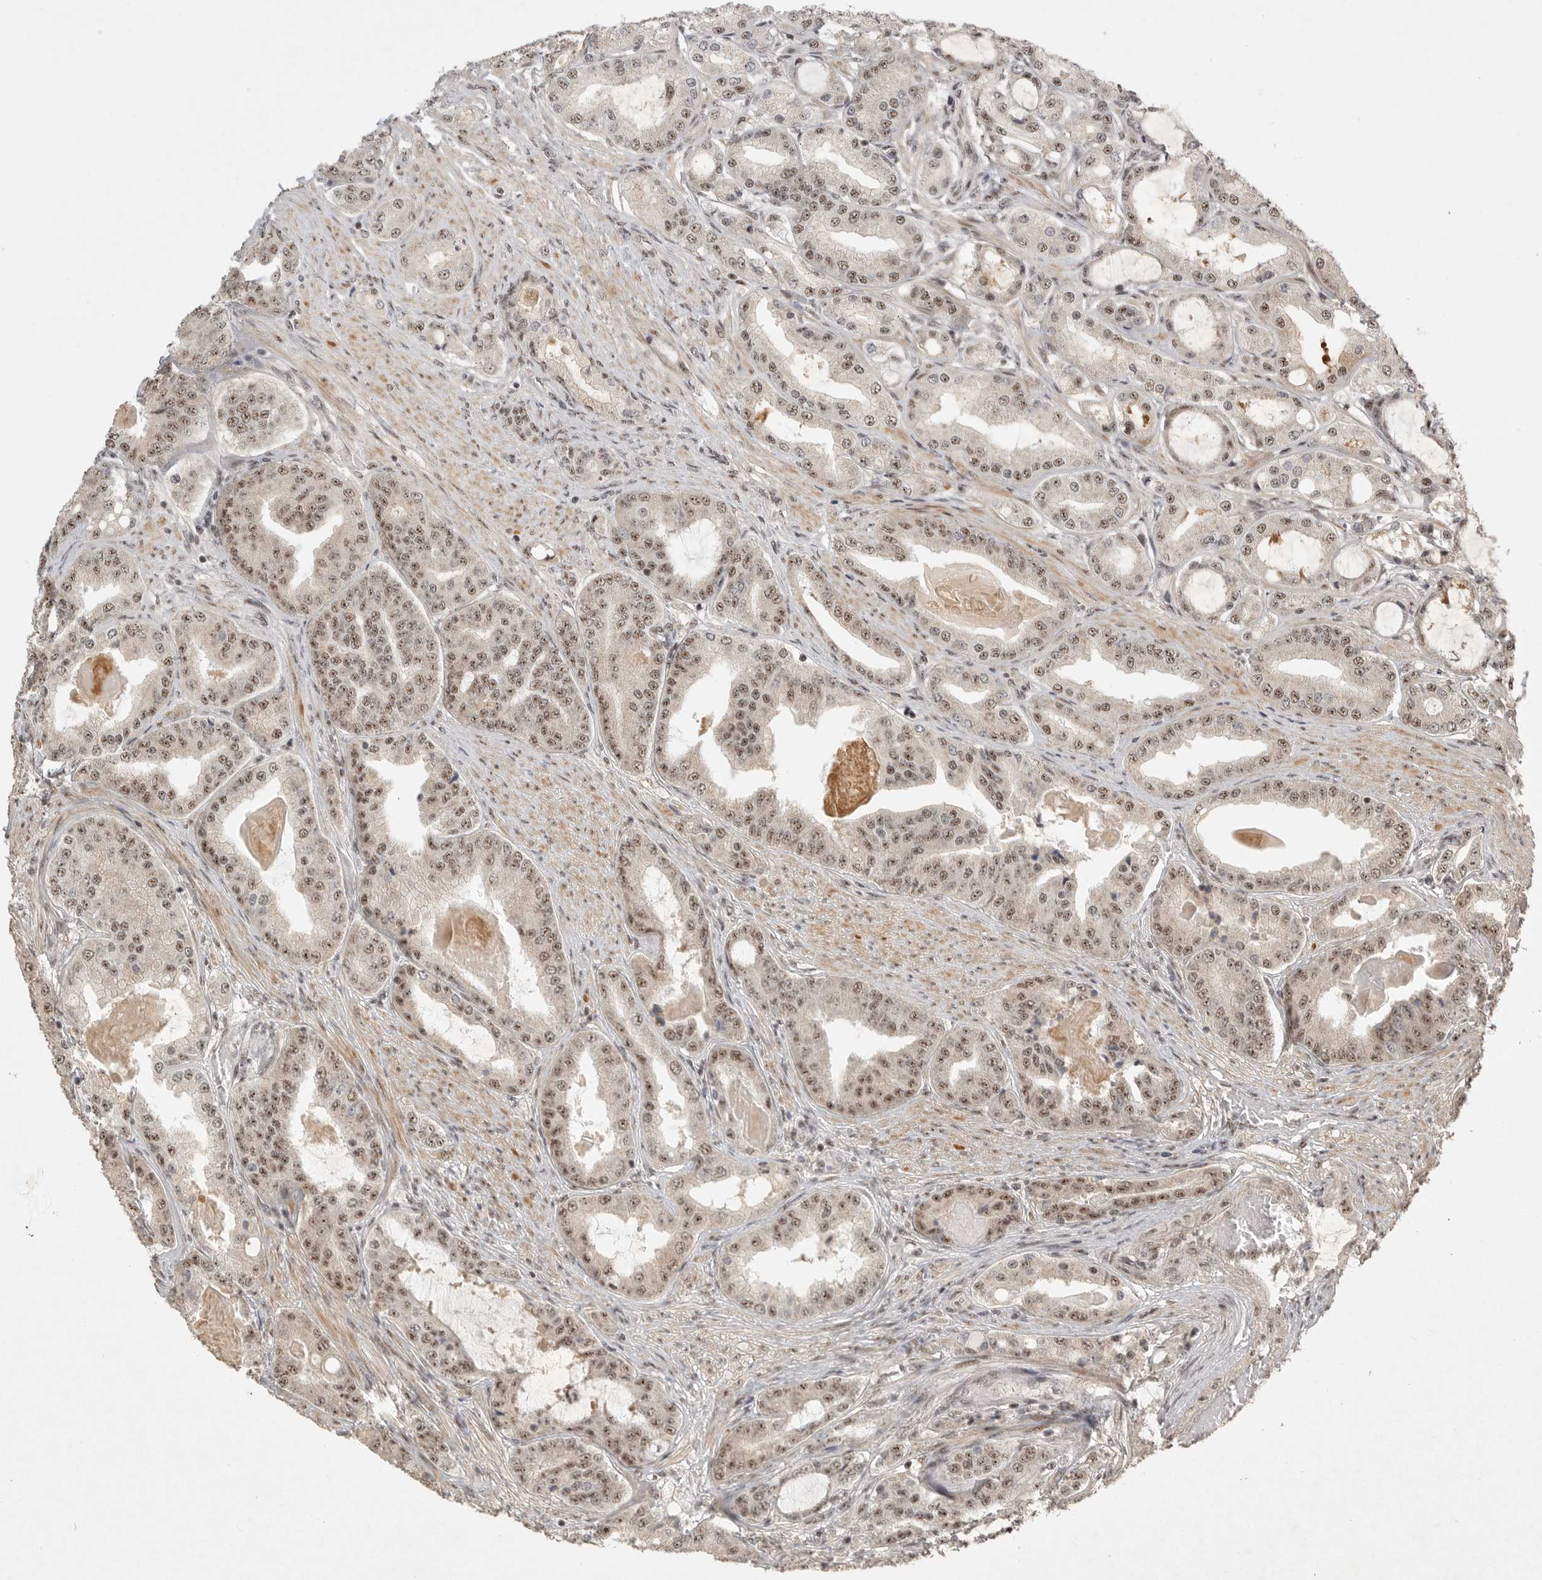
{"staining": {"intensity": "moderate", "quantity": ">75%", "location": "nuclear"}, "tissue": "prostate cancer", "cell_type": "Tumor cells", "image_type": "cancer", "snomed": [{"axis": "morphology", "description": "Adenocarcinoma, High grade"}, {"axis": "topography", "description": "Prostate"}], "caption": "Moderate nuclear staining is seen in about >75% of tumor cells in prostate cancer (high-grade adenocarcinoma).", "gene": "POMP", "patient": {"sex": "male", "age": 60}}